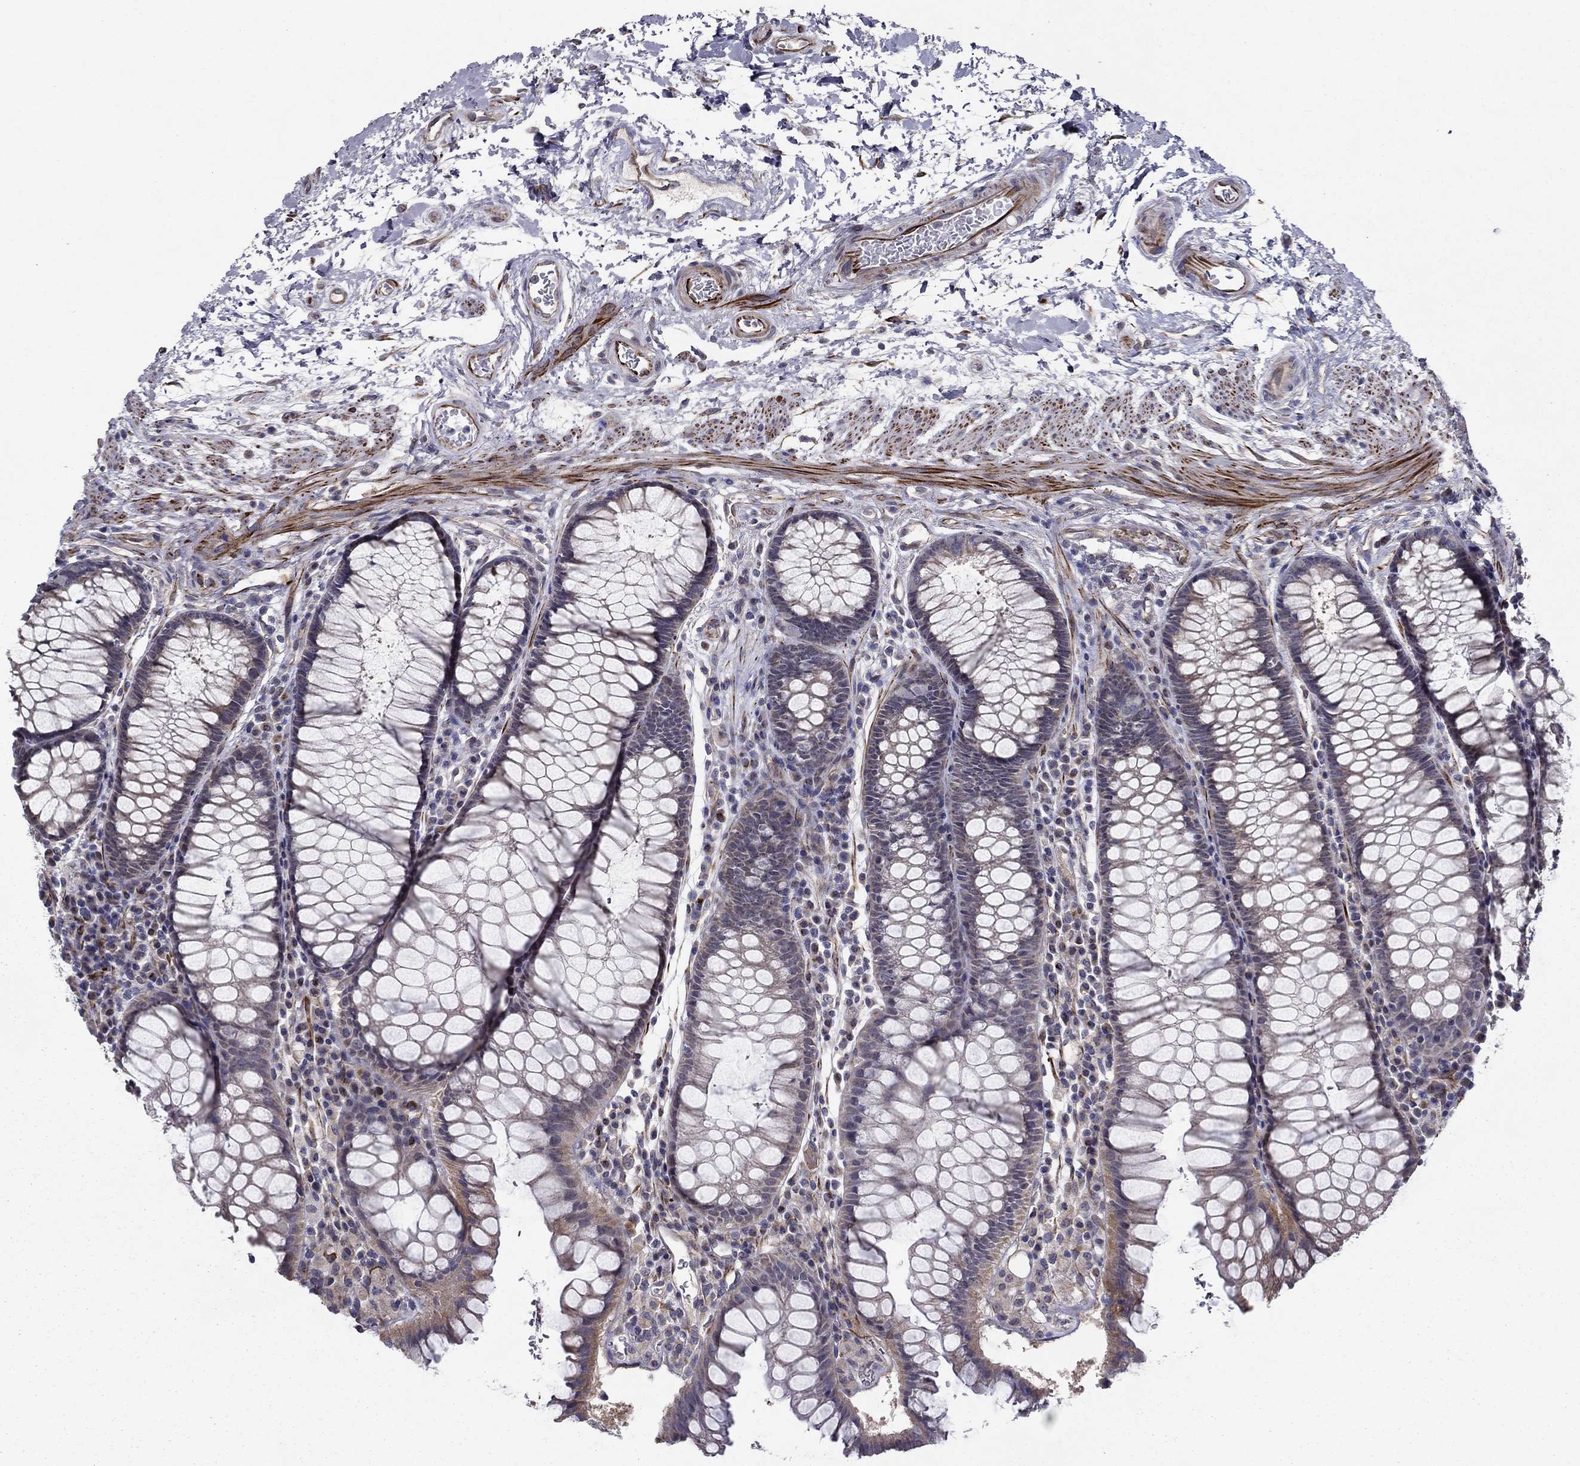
{"staining": {"intensity": "weak", "quantity": ">75%", "location": "cytoplasmic/membranous"}, "tissue": "rectum", "cell_type": "Glandular cells", "image_type": "normal", "snomed": [{"axis": "morphology", "description": "Normal tissue, NOS"}, {"axis": "topography", "description": "Rectum"}], "caption": "A photomicrograph showing weak cytoplasmic/membranous expression in approximately >75% of glandular cells in unremarkable rectum, as visualized by brown immunohistochemical staining.", "gene": "LACTB2", "patient": {"sex": "female", "age": 68}}